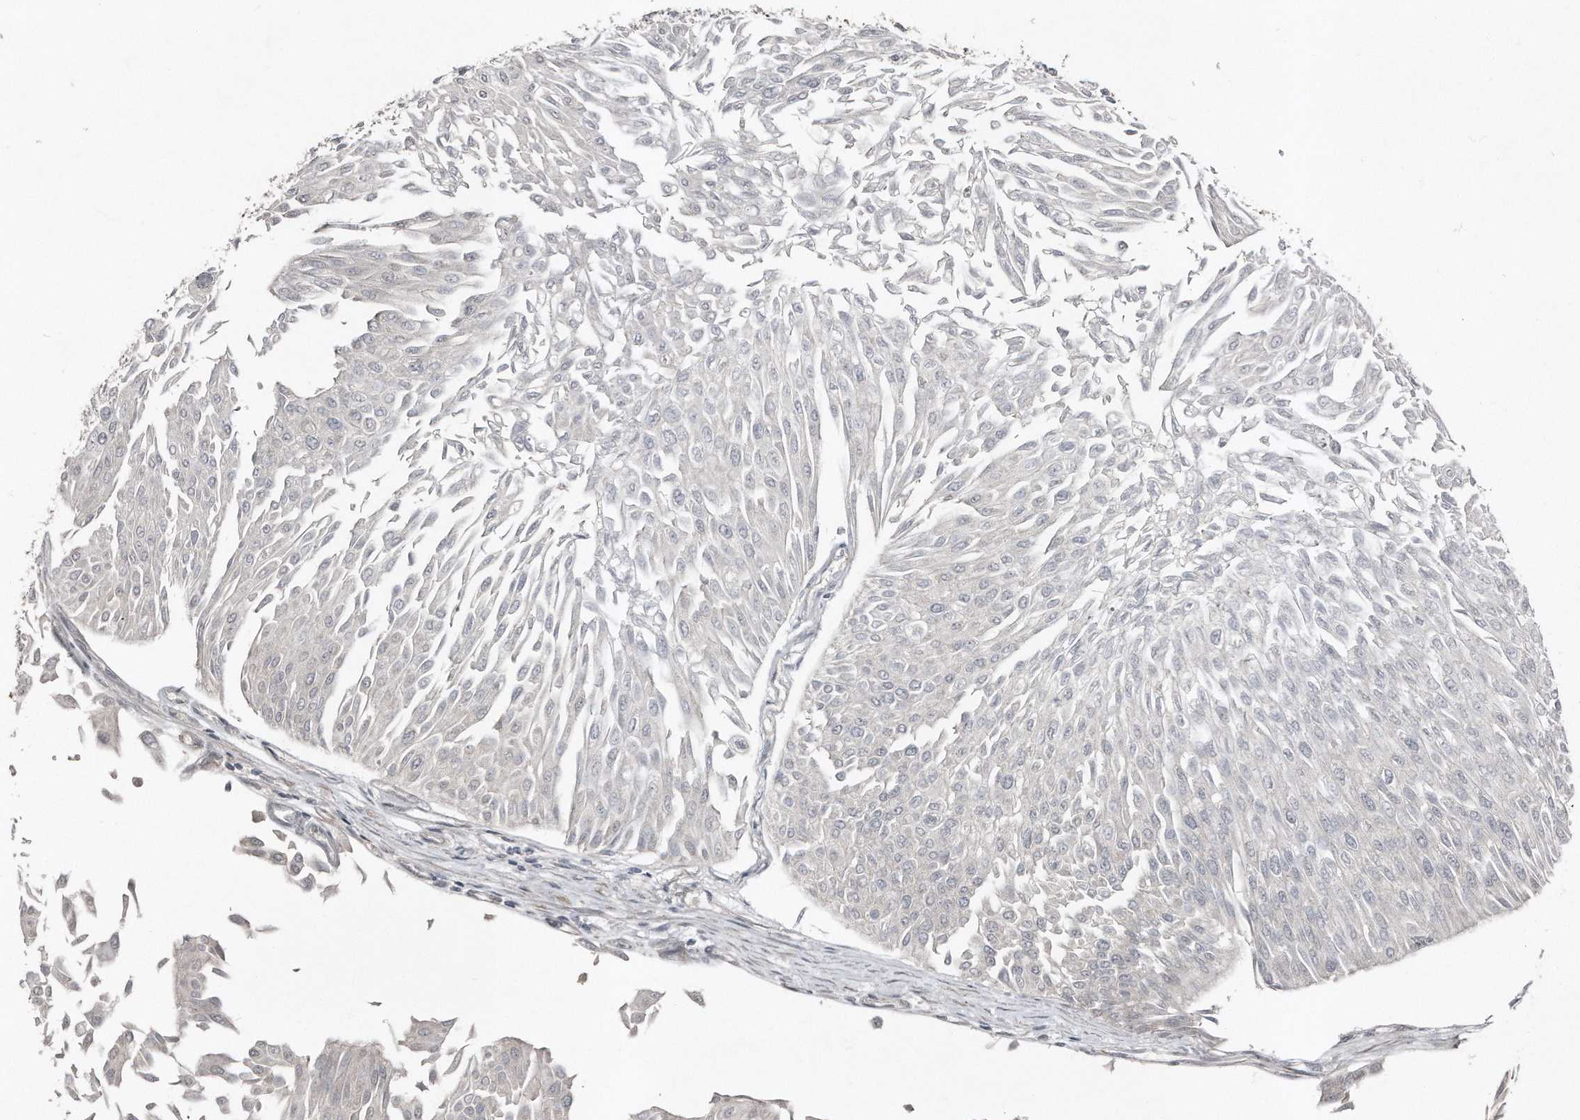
{"staining": {"intensity": "negative", "quantity": "none", "location": "none"}, "tissue": "urothelial cancer", "cell_type": "Tumor cells", "image_type": "cancer", "snomed": [{"axis": "morphology", "description": "Urothelial carcinoma, Low grade"}, {"axis": "topography", "description": "Urinary bladder"}], "caption": "Immunohistochemistry (IHC) of urothelial cancer exhibits no positivity in tumor cells.", "gene": "SNAP47", "patient": {"sex": "male", "age": 67}}